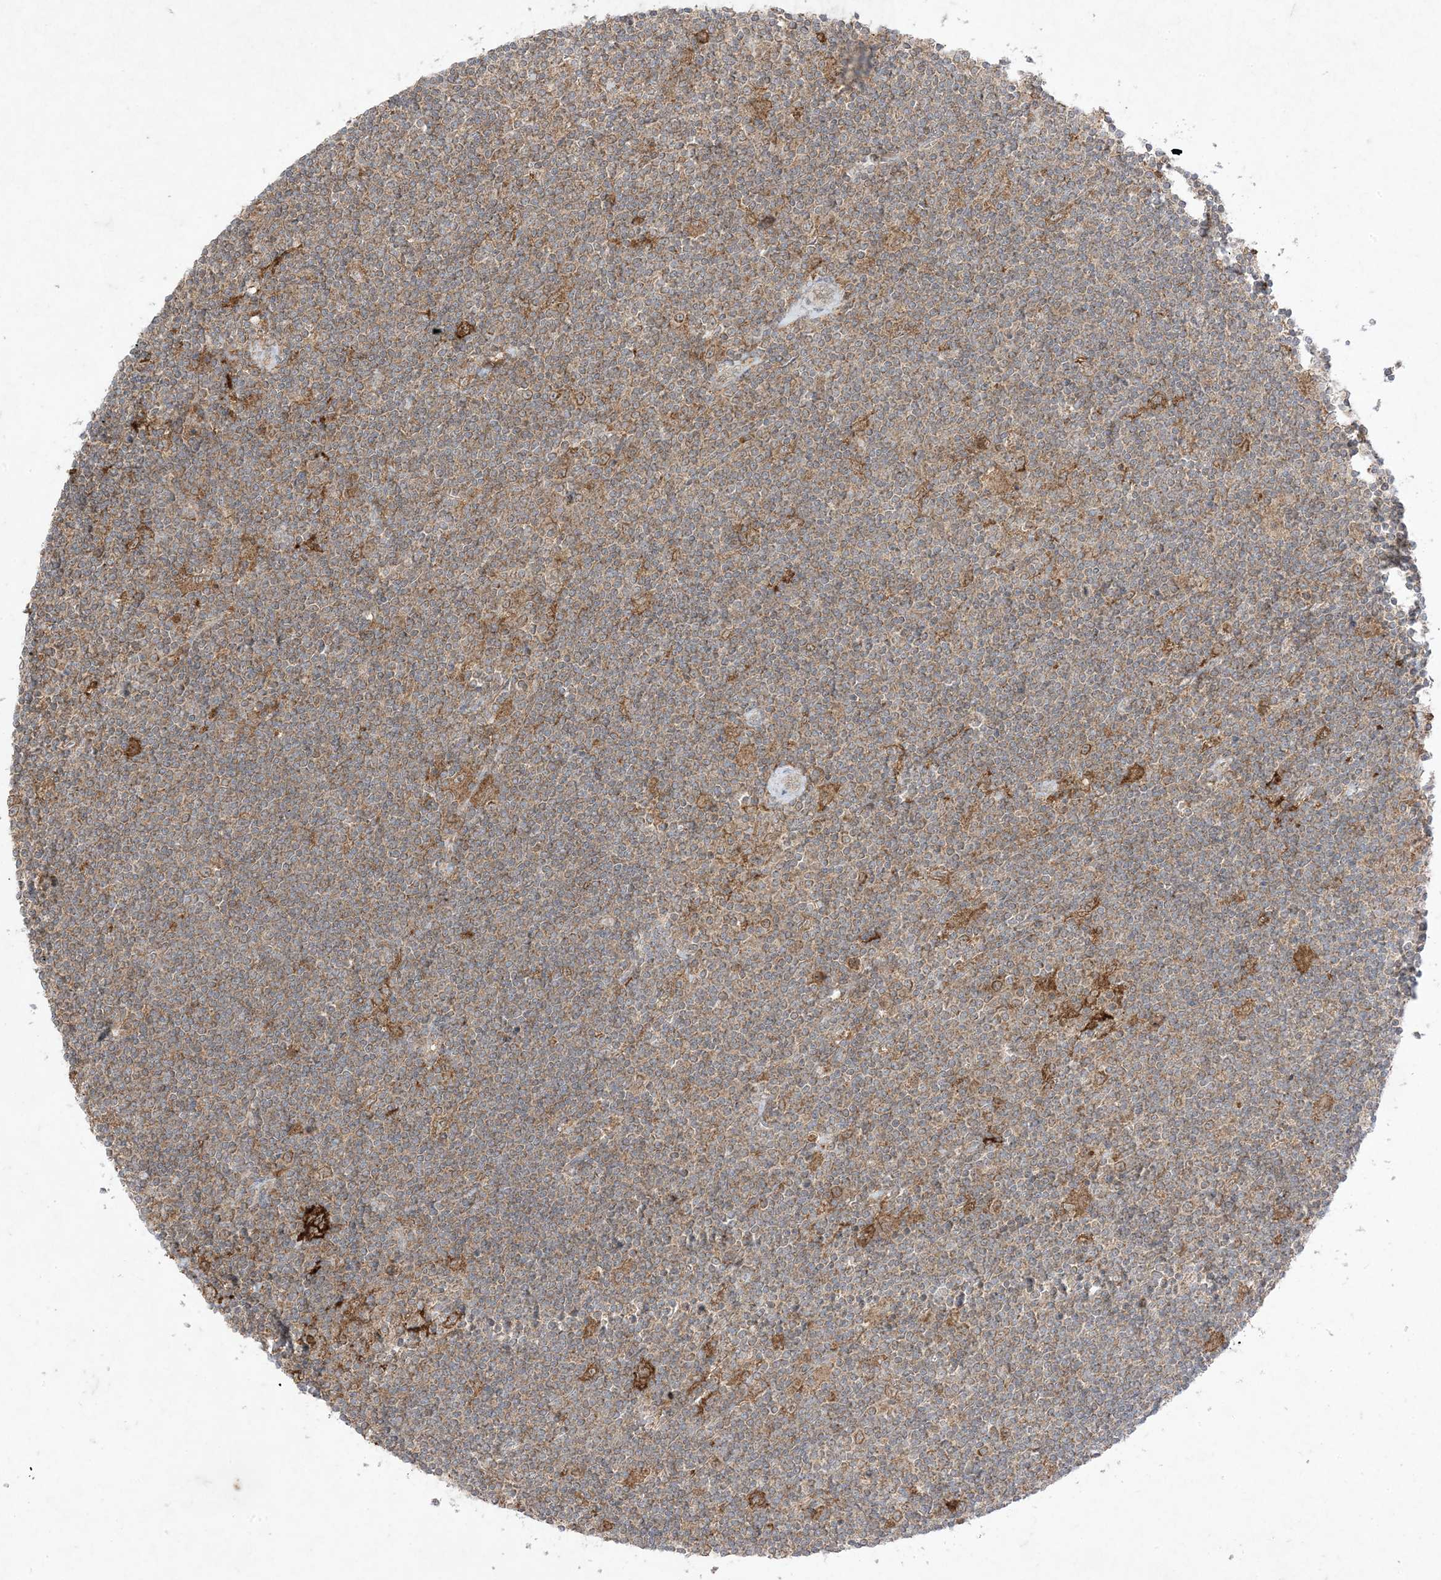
{"staining": {"intensity": "moderate", "quantity": "25%-75%", "location": "cytoplasmic/membranous"}, "tissue": "lymphoma", "cell_type": "Tumor cells", "image_type": "cancer", "snomed": [{"axis": "morphology", "description": "Malignant lymphoma, non-Hodgkin's type, Low grade"}, {"axis": "topography", "description": "Spleen"}], "caption": "Malignant lymphoma, non-Hodgkin's type (low-grade) stained with a protein marker displays moderate staining in tumor cells.", "gene": "UBE2C", "patient": {"sex": "male", "age": 76}}